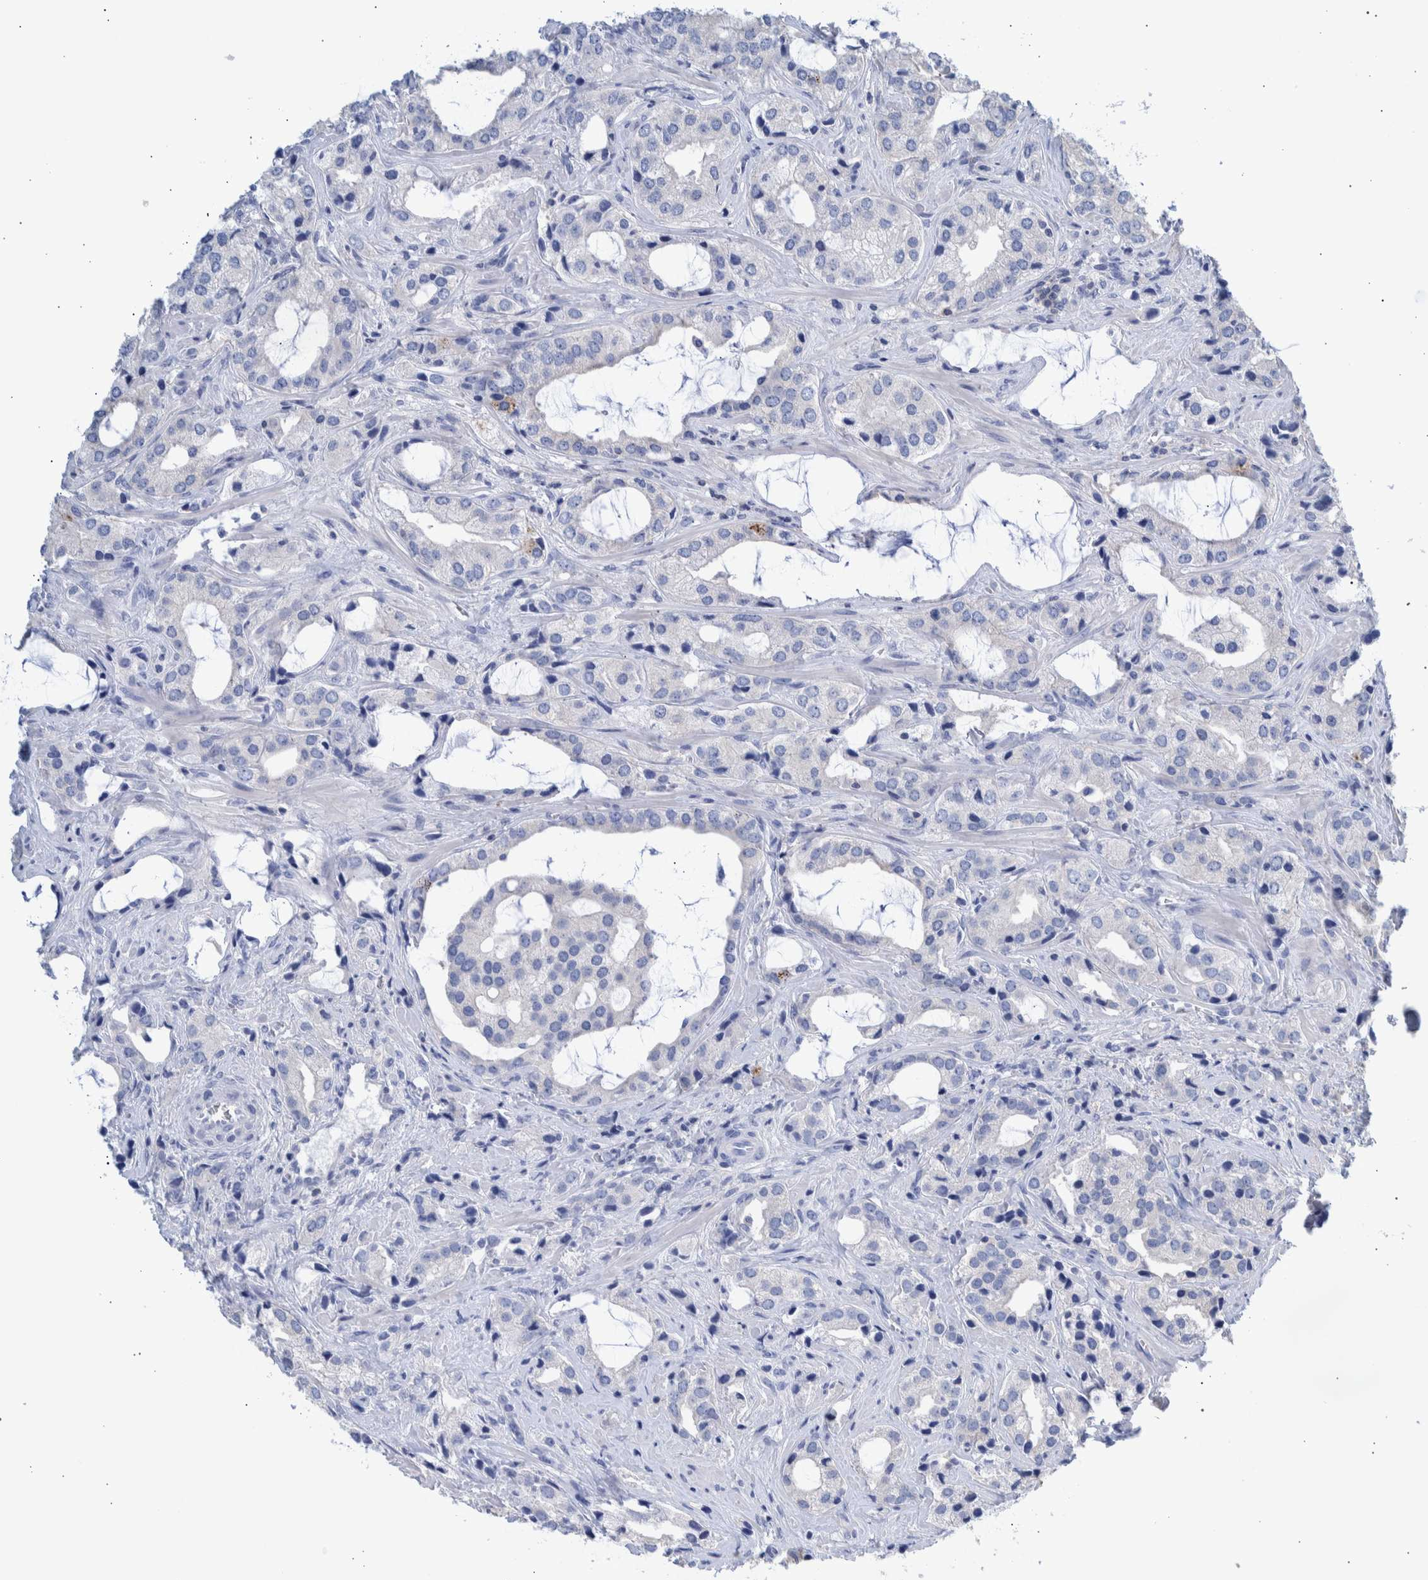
{"staining": {"intensity": "negative", "quantity": "none", "location": "none"}, "tissue": "prostate cancer", "cell_type": "Tumor cells", "image_type": "cancer", "snomed": [{"axis": "morphology", "description": "Adenocarcinoma, High grade"}, {"axis": "topography", "description": "Prostate"}], "caption": "Immunohistochemical staining of prostate high-grade adenocarcinoma displays no significant staining in tumor cells. (DAB immunohistochemistry (IHC) visualized using brightfield microscopy, high magnification).", "gene": "PPP3CC", "patient": {"sex": "male", "age": 66}}